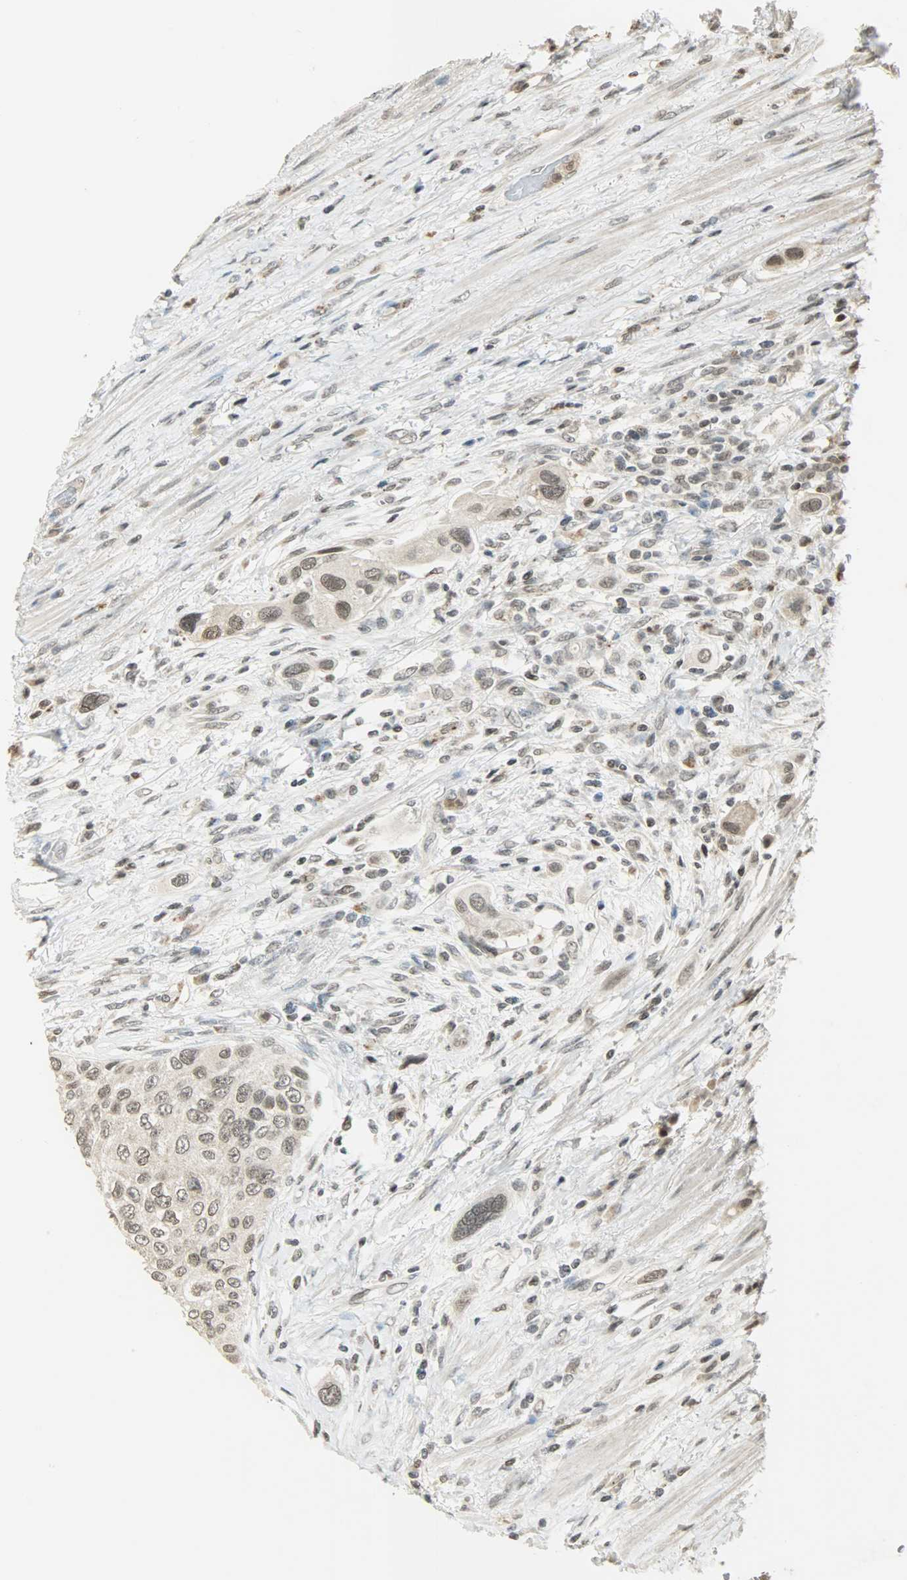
{"staining": {"intensity": "weak", "quantity": "<25%", "location": "nuclear"}, "tissue": "urothelial cancer", "cell_type": "Tumor cells", "image_type": "cancer", "snomed": [{"axis": "morphology", "description": "Urothelial carcinoma, High grade"}, {"axis": "topography", "description": "Urinary bladder"}], "caption": "High magnification brightfield microscopy of urothelial cancer stained with DAB (brown) and counterstained with hematoxylin (blue): tumor cells show no significant positivity. (DAB (3,3'-diaminobenzidine) IHC, high magnification).", "gene": "SMARCA5", "patient": {"sex": "female", "age": 56}}